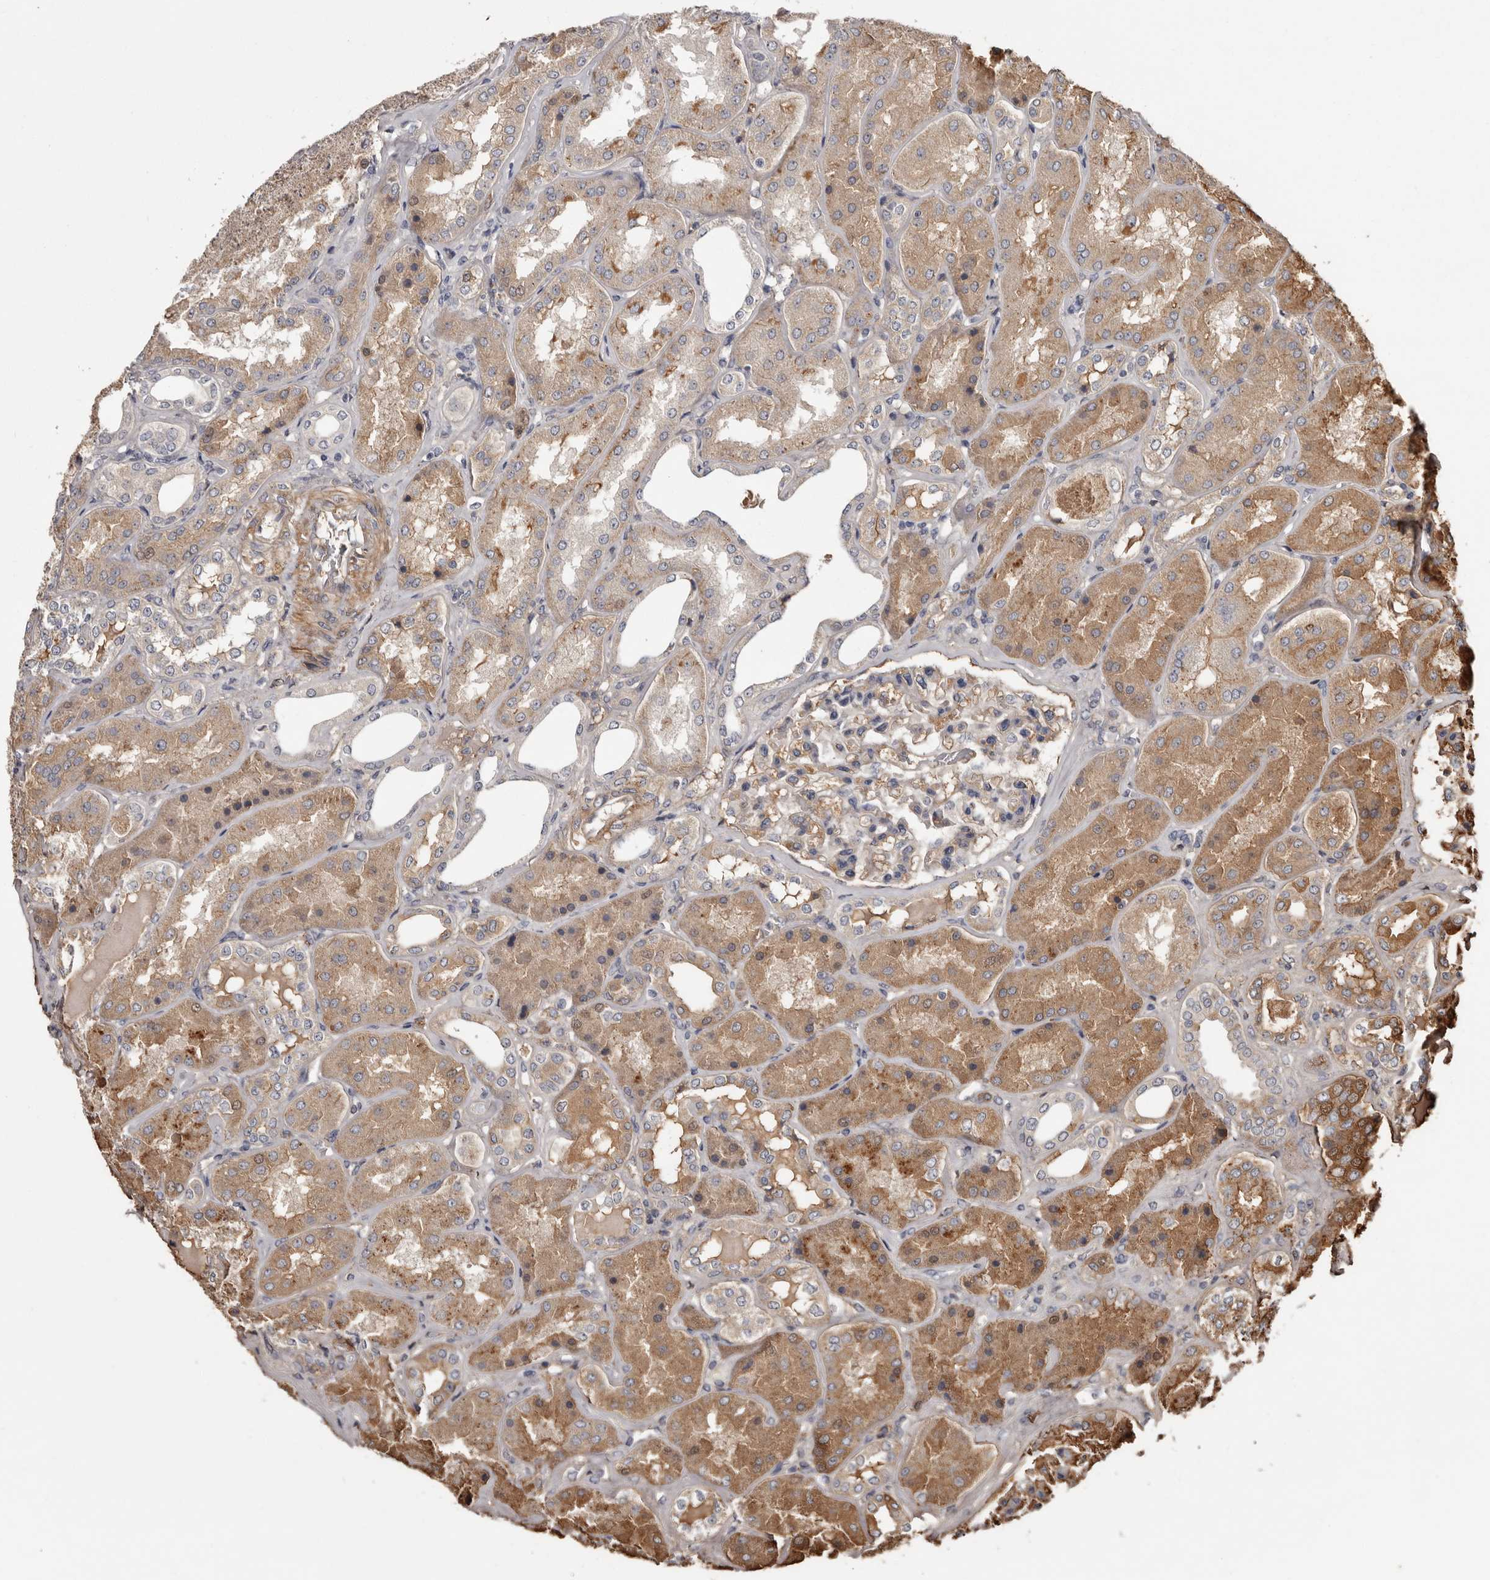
{"staining": {"intensity": "moderate", "quantity": "<25%", "location": "cytoplasmic/membranous"}, "tissue": "kidney", "cell_type": "Cells in glomeruli", "image_type": "normal", "snomed": [{"axis": "morphology", "description": "Normal tissue, NOS"}, {"axis": "topography", "description": "Kidney"}], "caption": "A brown stain labels moderate cytoplasmic/membranous positivity of a protein in cells in glomeruli of unremarkable kidney.", "gene": "CYP1B1", "patient": {"sex": "female", "age": 56}}